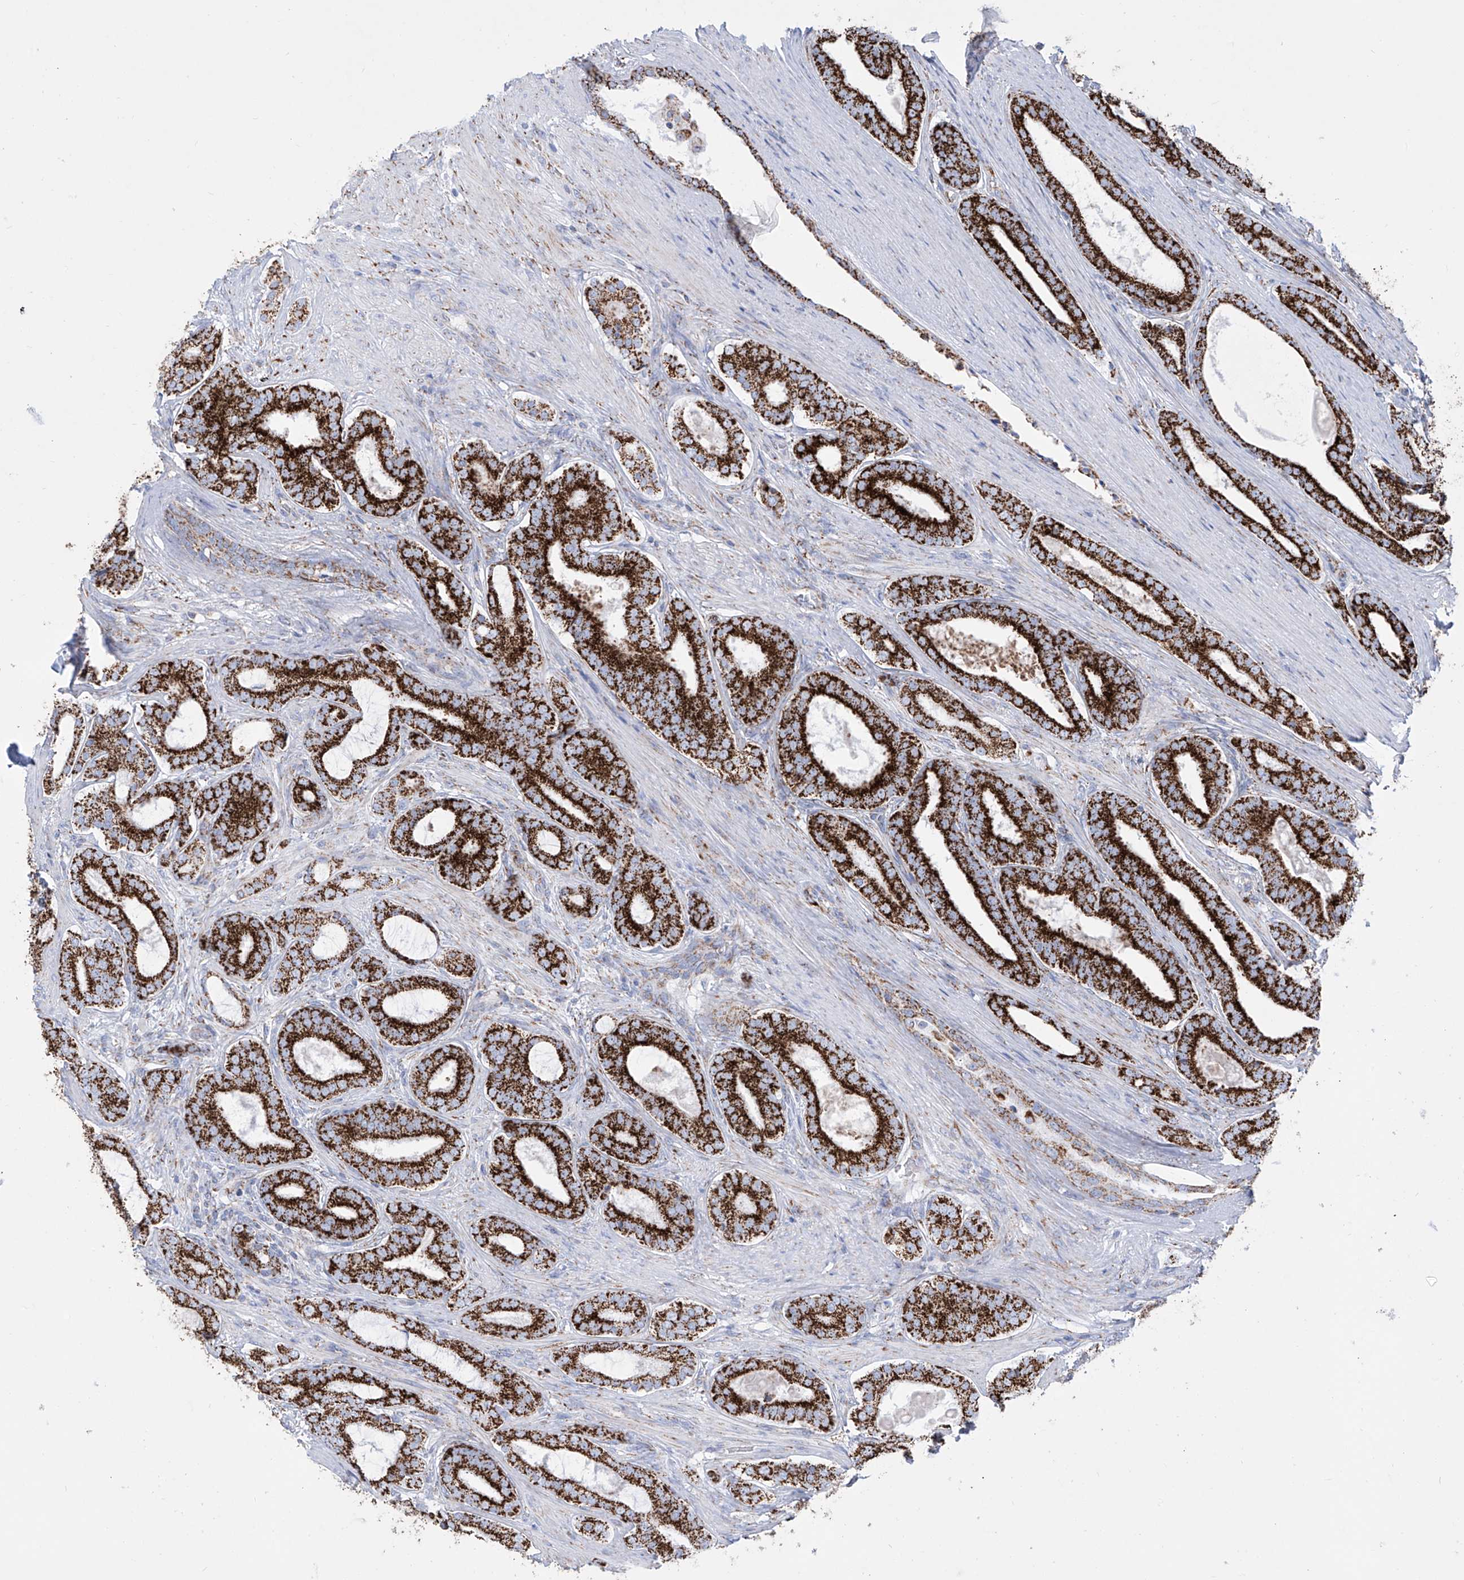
{"staining": {"intensity": "strong", "quantity": ">75%", "location": "cytoplasmic/membranous"}, "tissue": "prostate cancer", "cell_type": "Tumor cells", "image_type": "cancer", "snomed": [{"axis": "morphology", "description": "Adenocarcinoma, High grade"}, {"axis": "topography", "description": "Prostate"}], "caption": "Prostate adenocarcinoma (high-grade) was stained to show a protein in brown. There is high levels of strong cytoplasmic/membranous staining in about >75% of tumor cells.", "gene": "ALDH6A1", "patient": {"sex": "male", "age": 60}}